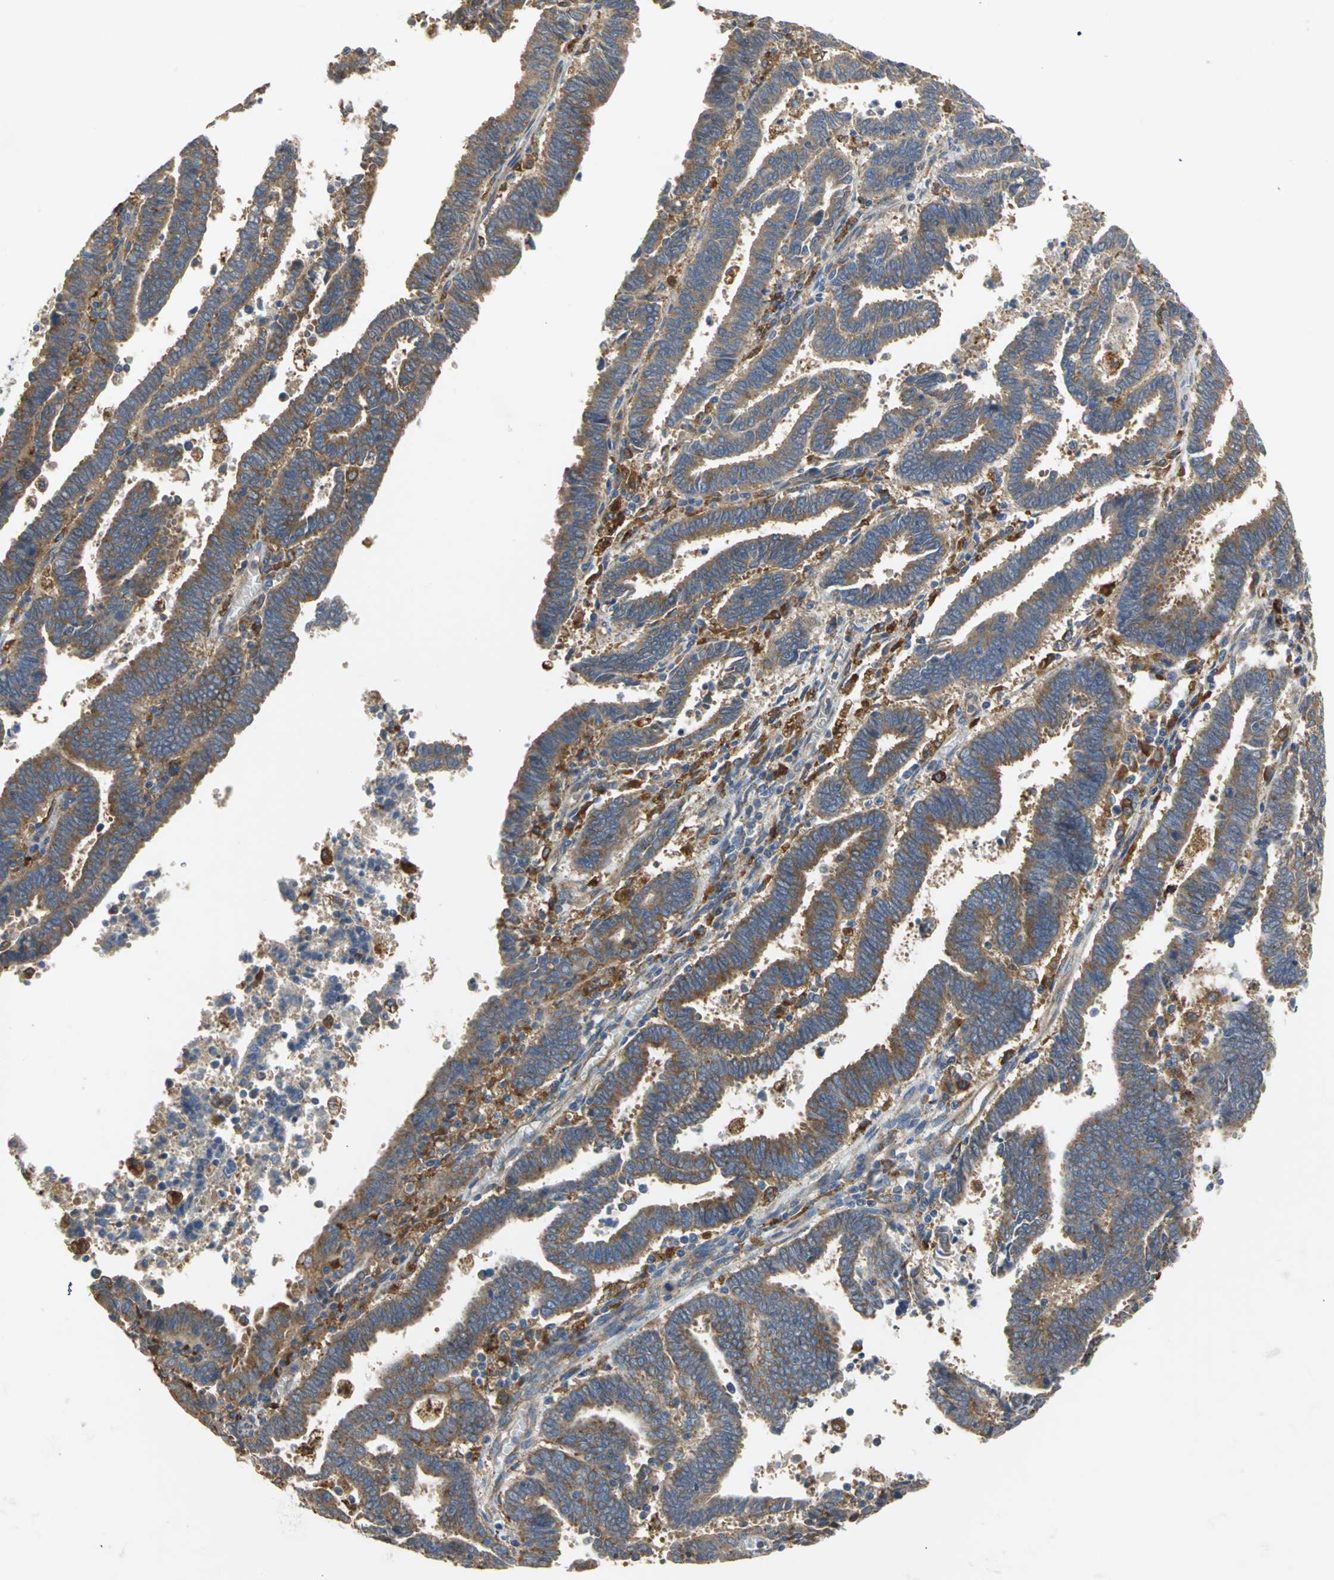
{"staining": {"intensity": "weak", "quantity": "25%-75%", "location": "cytoplasmic/membranous"}, "tissue": "endometrial cancer", "cell_type": "Tumor cells", "image_type": "cancer", "snomed": [{"axis": "morphology", "description": "Adenocarcinoma, NOS"}, {"axis": "topography", "description": "Uterus"}], "caption": "A photomicrograph of human endometrial cancer stained for a protein reveals weak cytoplasmic/membranous brown staining in tumor cells.", "gene": "DIAPH2", "patient": {"sex": "female", "age": 83}}